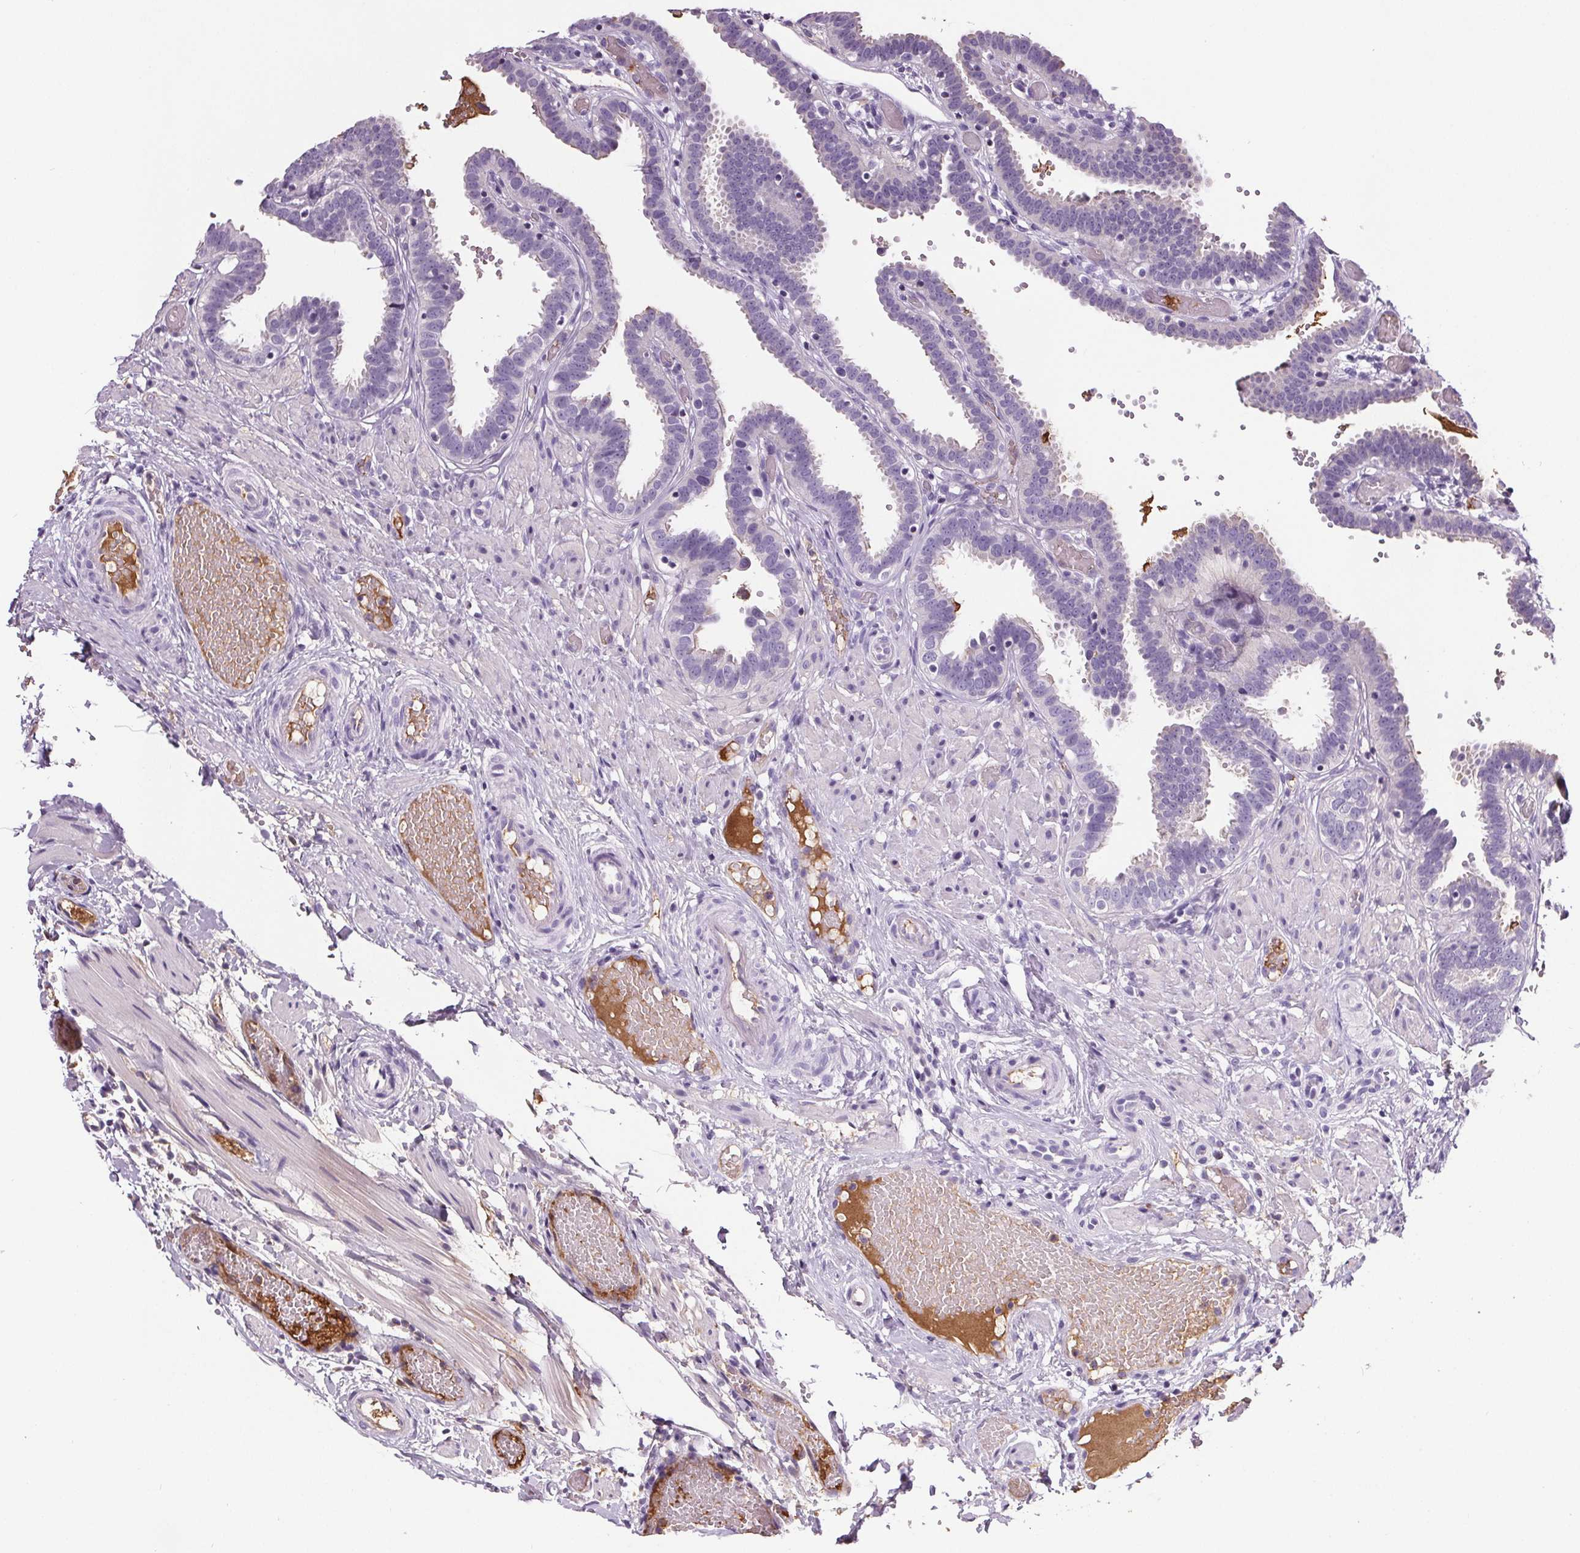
{"staining": {"intensity": "negative", "quantity": "none", "location": "none"}, "tissue": "fallopian tube", "cell_type": "Glandular cells", "image_type": "normal", "snomed": [{"axis": "morphology", "description": "Normal tissue, NOS"}, {"axis": "topography", "description": "Fallopian tube"}], "caption": "High power microscopy micrograph of an immunohistochemistry (IHC) image of benign fallopian tube, revealing no significant expression in glandular cells.", "gene": "CD5L", "patient": {"sex": "female", "age": 37}}